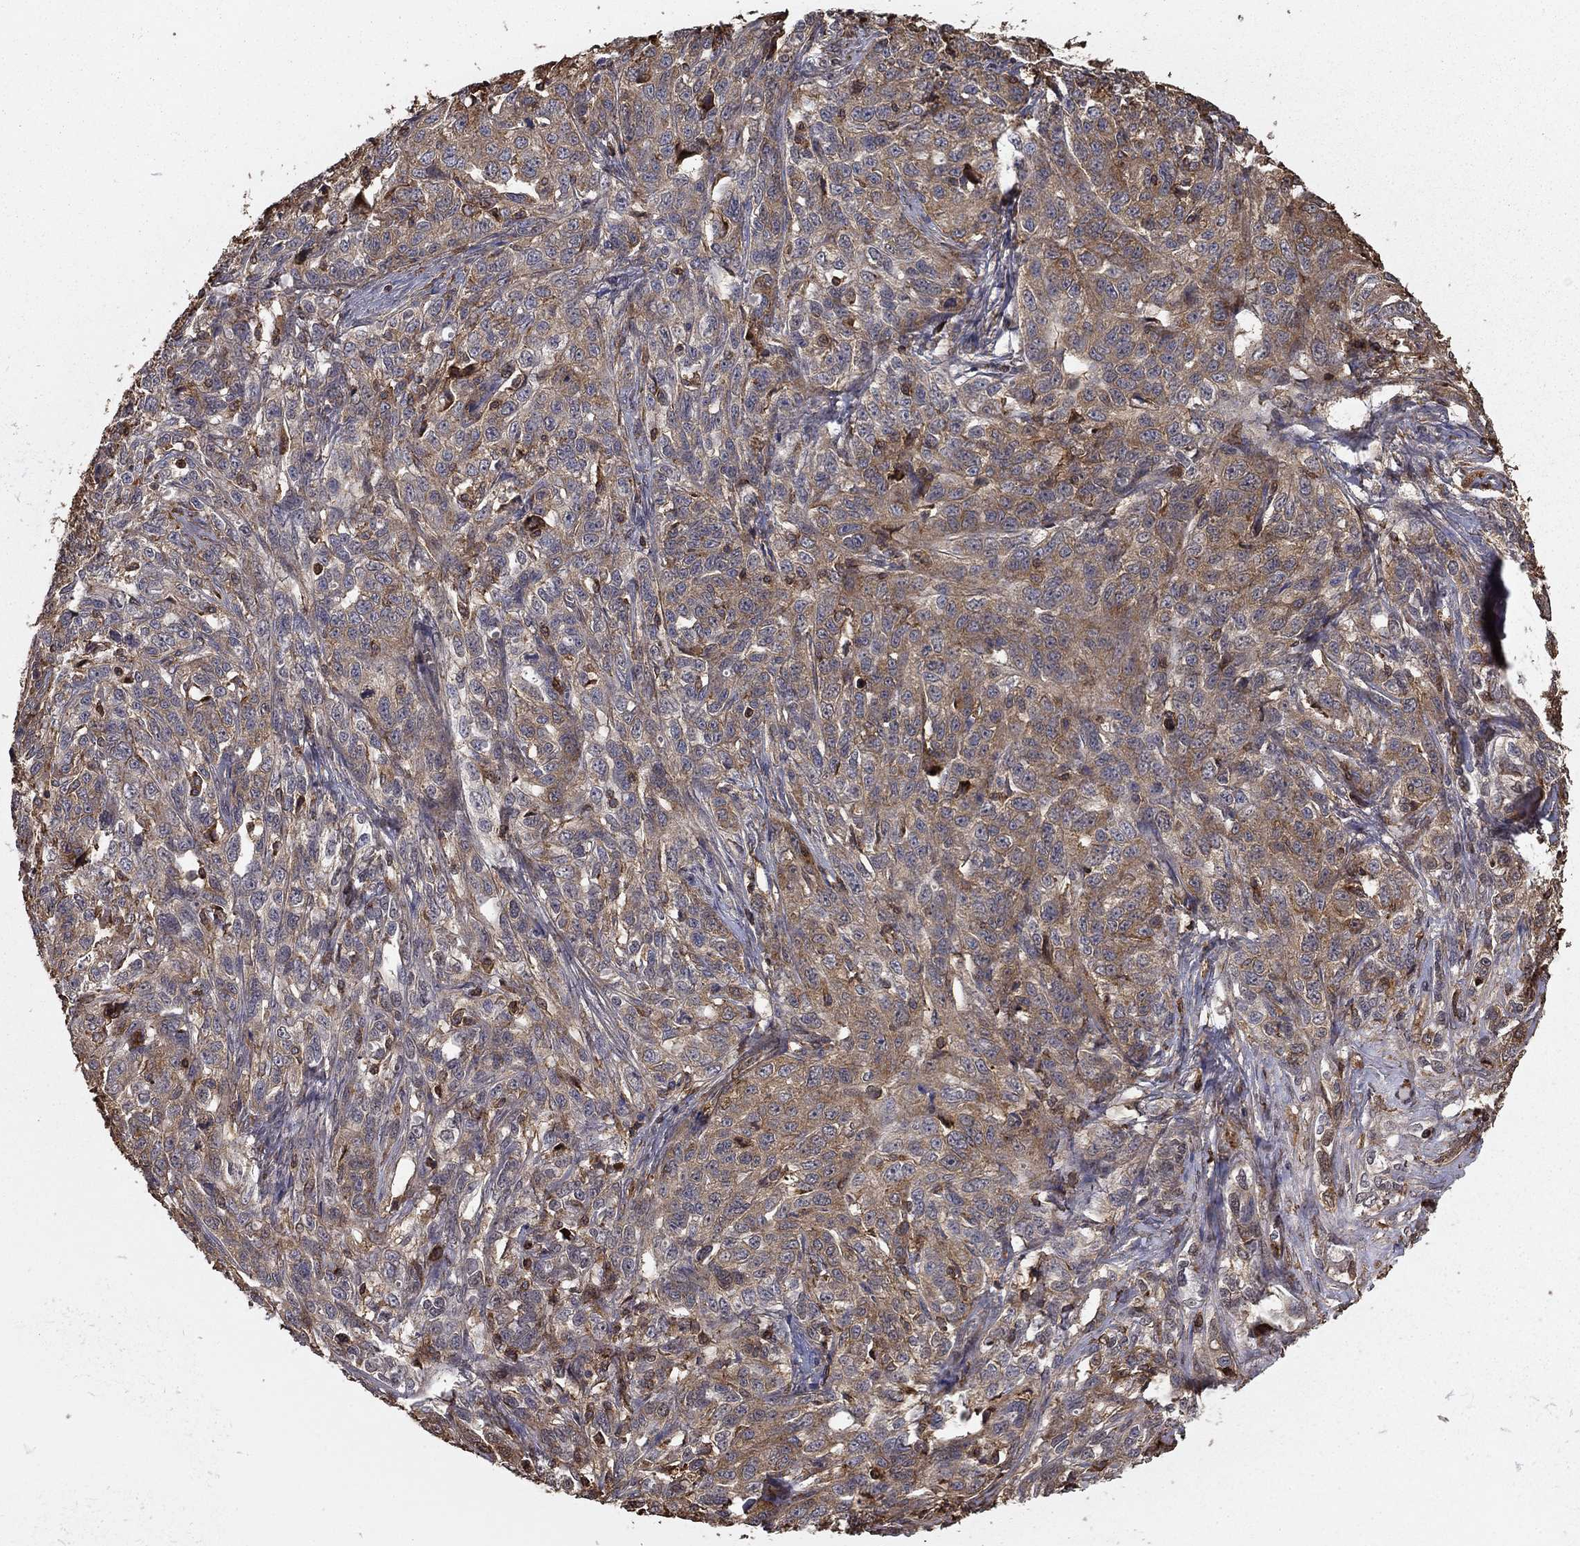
{"staining": {"intensity": "weak", "quantity": "<25%", "location": "cytoplasmic/membranous"}, "tissue": "ovarian cancer", "cell_type": "Tumor cells", "image_type": "cancer", "snomed": [{"axis": "morphology", "description": "Cystadenocarcinoma, serous, NOS"}, {"axis": "topography", "description": "Ovary"}], "caption": "Immunohistochemistry (IHC) micrograph of neoplastic tissue: human ovarian cancer stained with DAB demonstrates no significant protein positivity in tumor cells. (Immunohistochemistry (IHC), brightfield microscopy, high magnification).", "gene": "HABP4", "patient": {"sex": "female", "age": 71}}